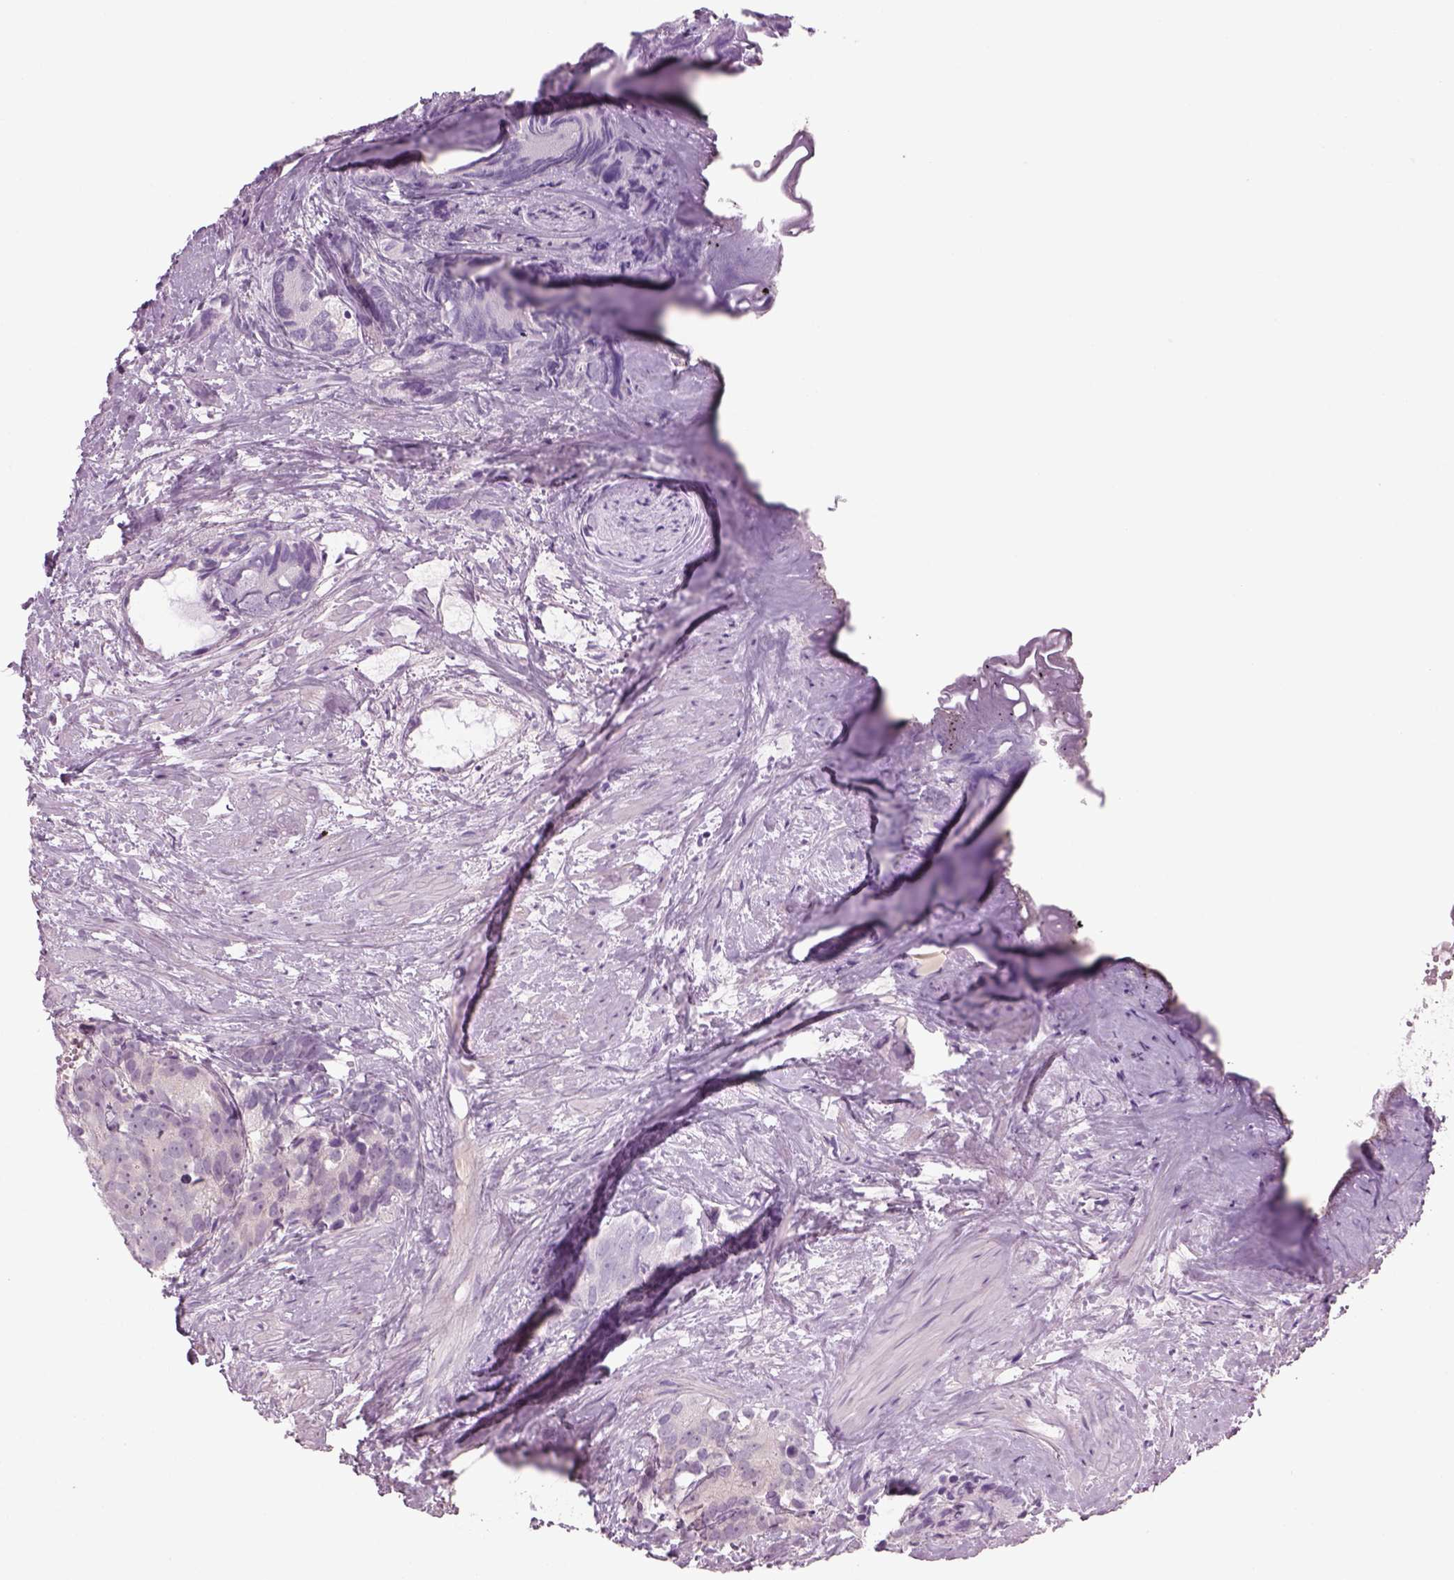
{"staining": {"intensity": "negative", "quantity": "none", "location": "none"}, "tissue": "prostate cancer", "cell_type": "Tumor cells", "image_type": "cancer", "snomed": [{"axis": "morphology", "description": "Adenocarcinoma, High grade"}, {"axis": "topography", "description": "Prostate"}], "caption": "IHC of prostate adenocarcinoma (high-grade) demonstrates no expression in tumor cells.", "gene": "MDH1B", "patient": {"sex": "male", "age": 90}}